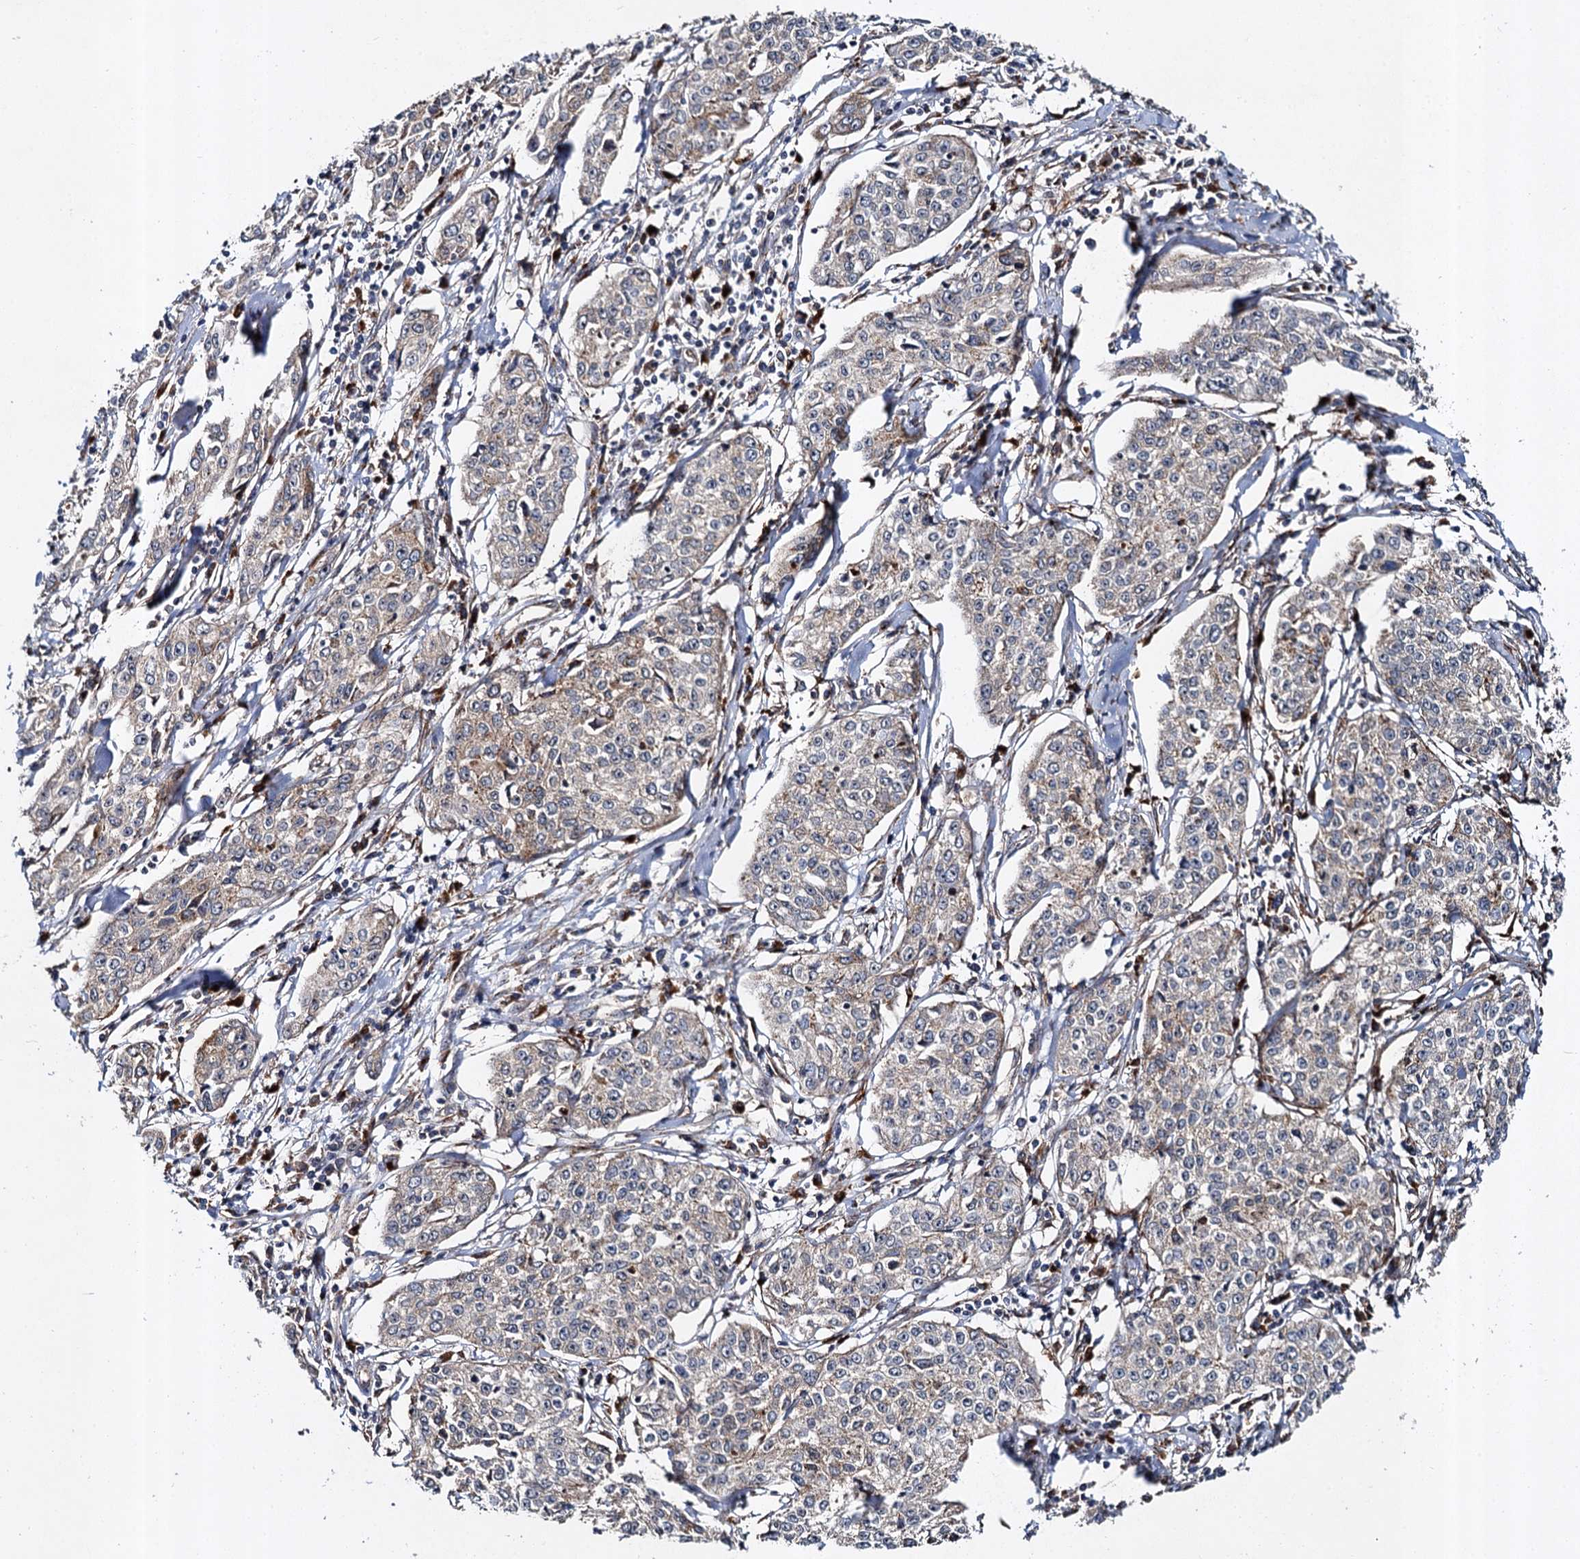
{"staining": {"intensity": "negative", "quantity": "none", "location": "none"}, "tissue": "cervical cancer", "cell_type": "Tumor cells", "image_type": "cancer", "snomed": [{"axis": "morphology", "description": "Squamous cell carcinoma, NOS"}, {"axis": "topography", "description": "Cervix"}], "caption": "A micrograph of human cervical cancer is negative for staining in tumor cells. Brightfield microscopy of immunohistochemistry (IHC) stained with DAB (brown) and hematoxylin (blue), captured at high magnification.", "gene": "GBA1", "patient": {"sex": "female", "age": 35}}